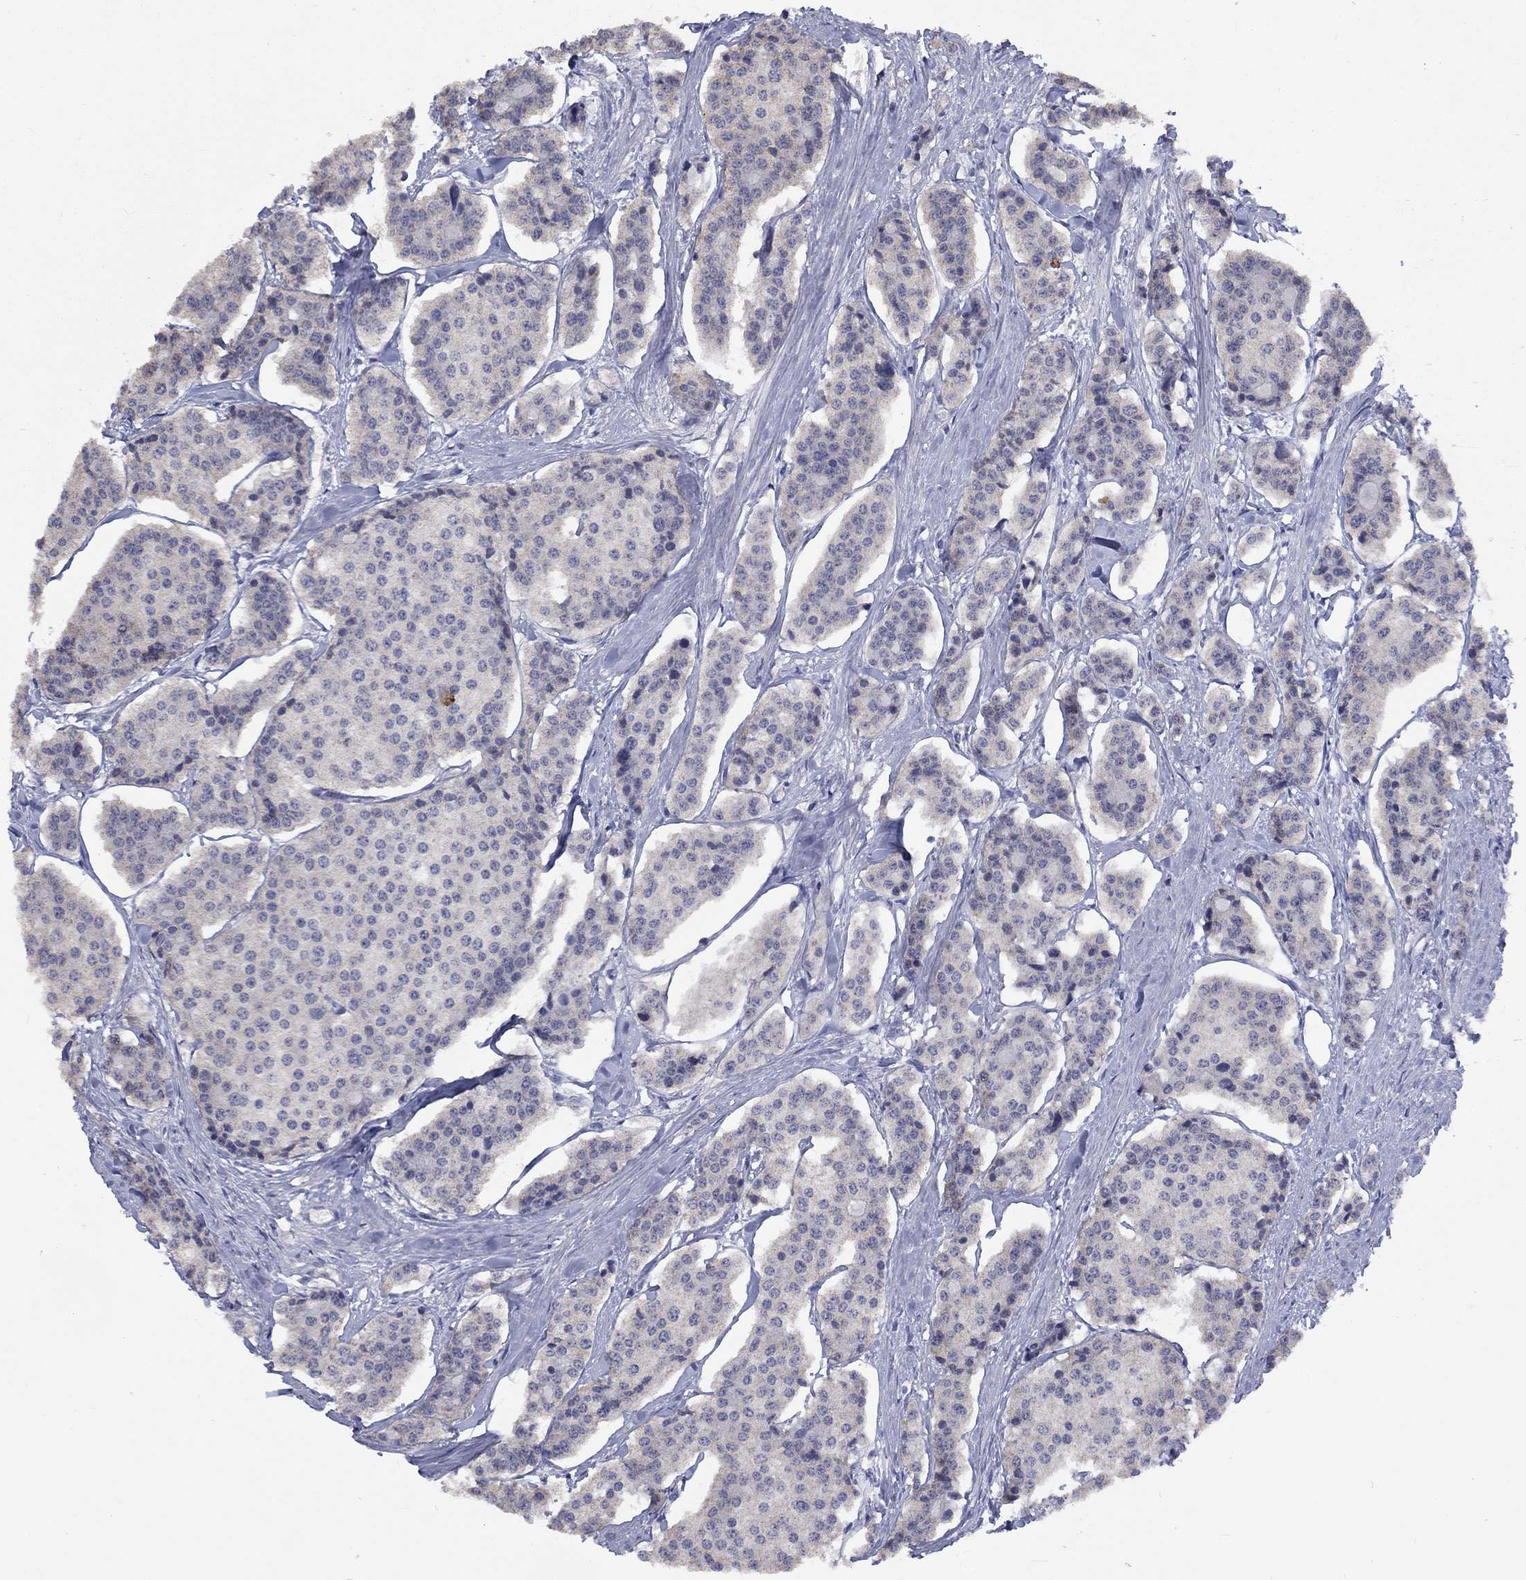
{"staining": {"intensity": "negative", "quantity": "none", "location": "none"}, "tissue": "carcinoid", "cell_type": "Tumor cells", "image_type": "cancer", "snomed": [{"axis": "morphology", "description": "Carcinoid, malignant, NOS"}, {"axis": "topography", "description": "Small intestine"}], "caption": "IHC of malignant carcinoid demonstrates no expression in tumor cells. (DAB (3,3'-diaminobenzidine) immunohistochemistry with hematoxylin counter stain).", "gene": "SPATA33", "patient": {"sex": "female", "age": 65}}